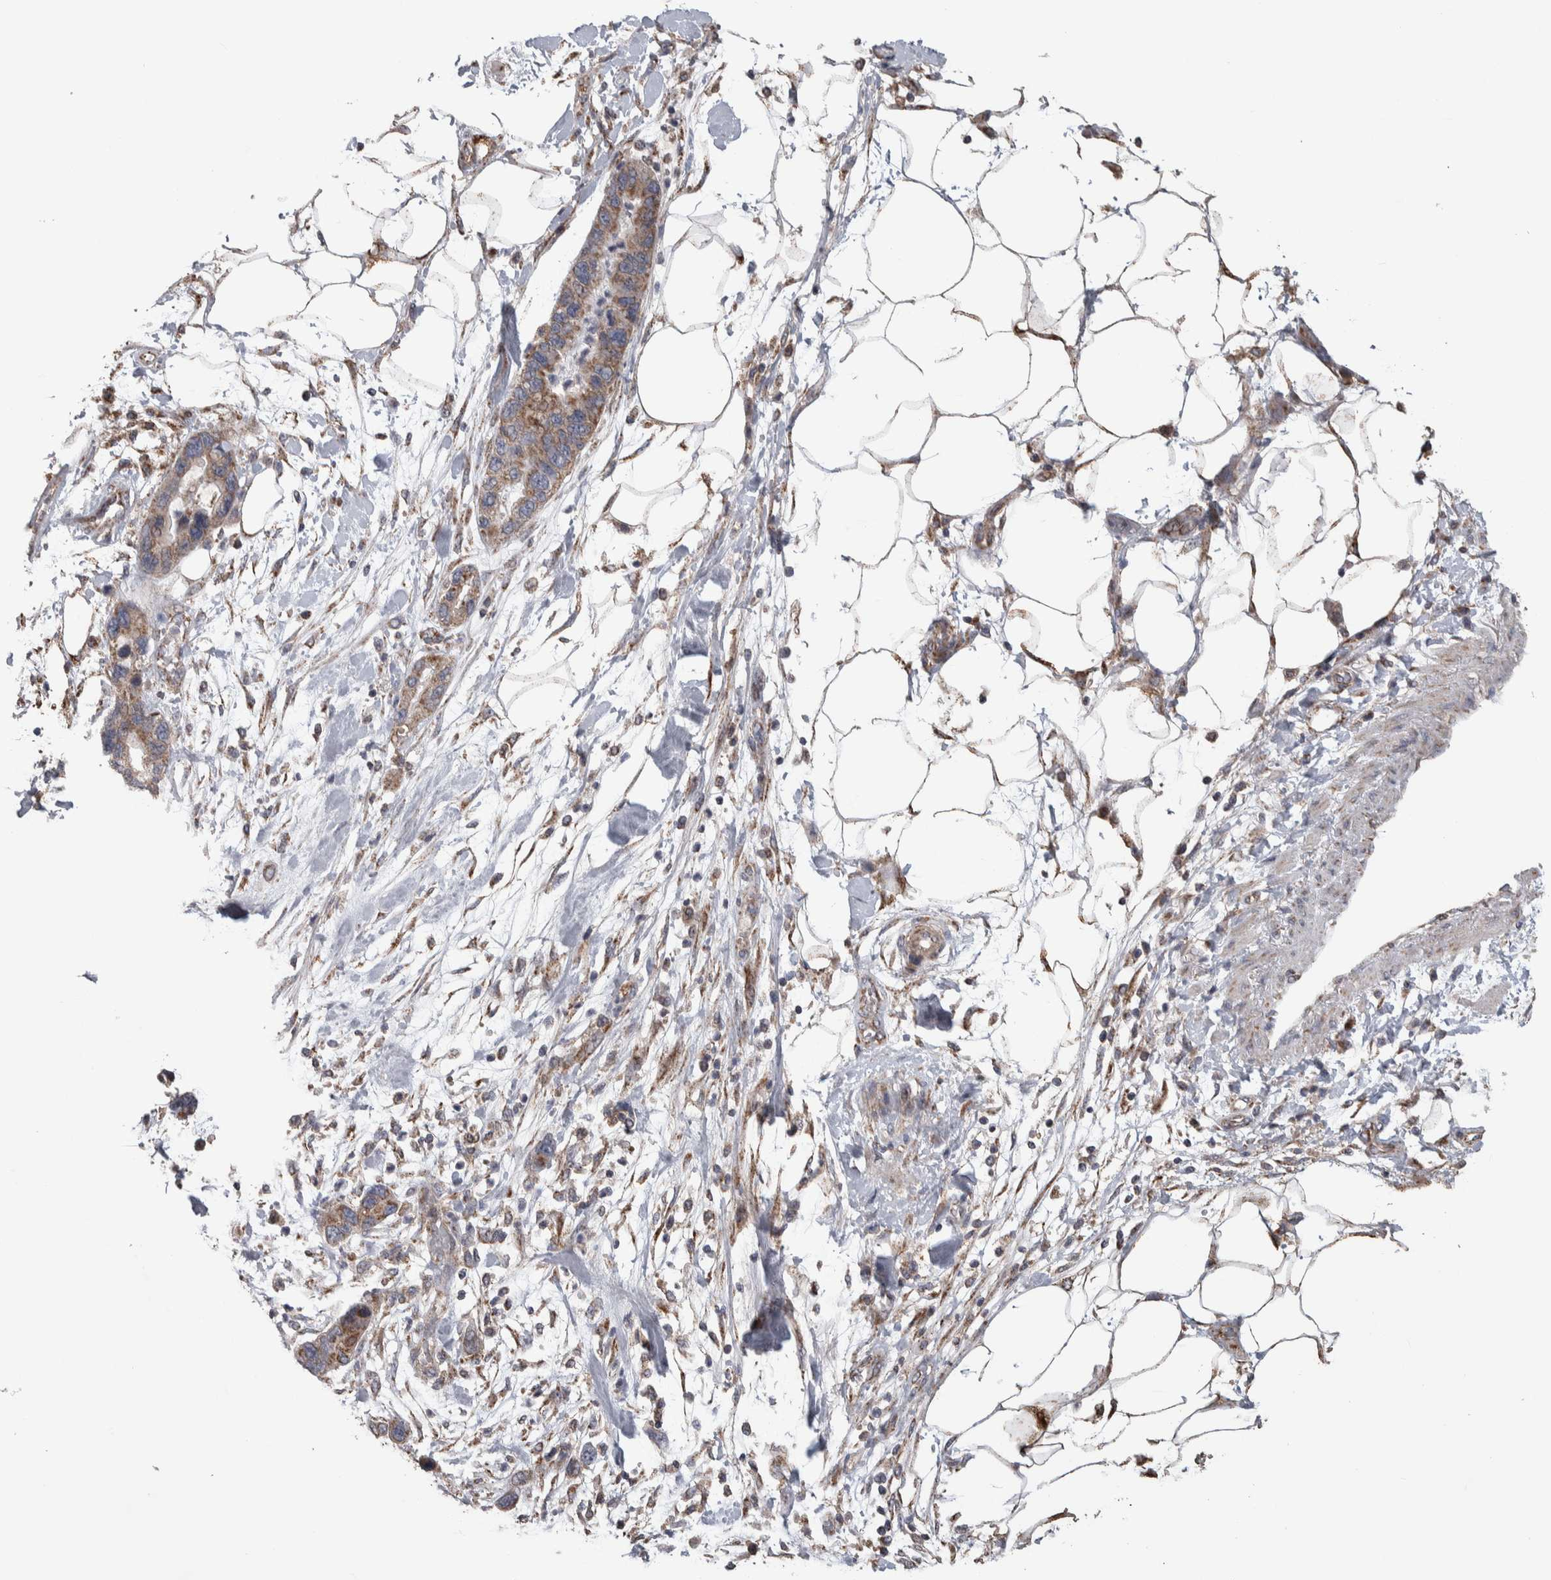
{"staining": {"intensity": "weak", "quantity": ">75%", "location": "cytoplasmic/membranous"}, "tissue": "pancreatic cancer", "cell_type": "Tumor cells", "image_type": "cancer", "snomed": [{"axis": "morphology", "description": "Normal tissue, NOS"}, {"axis": "morphology", "description": "Adenocarcinoma, NOS"}, {"axis": "topography", "description": "Pancreas"}], "caption": "Pancreatic cancer (adenocarcinoma) was stained to show a protein in brown. There is low levels of weak cytoplasmic/membranous positivity in about >75% of tumor cells.", "gene": "SCO1", "patient": {"sex": "female", "age": 71}}